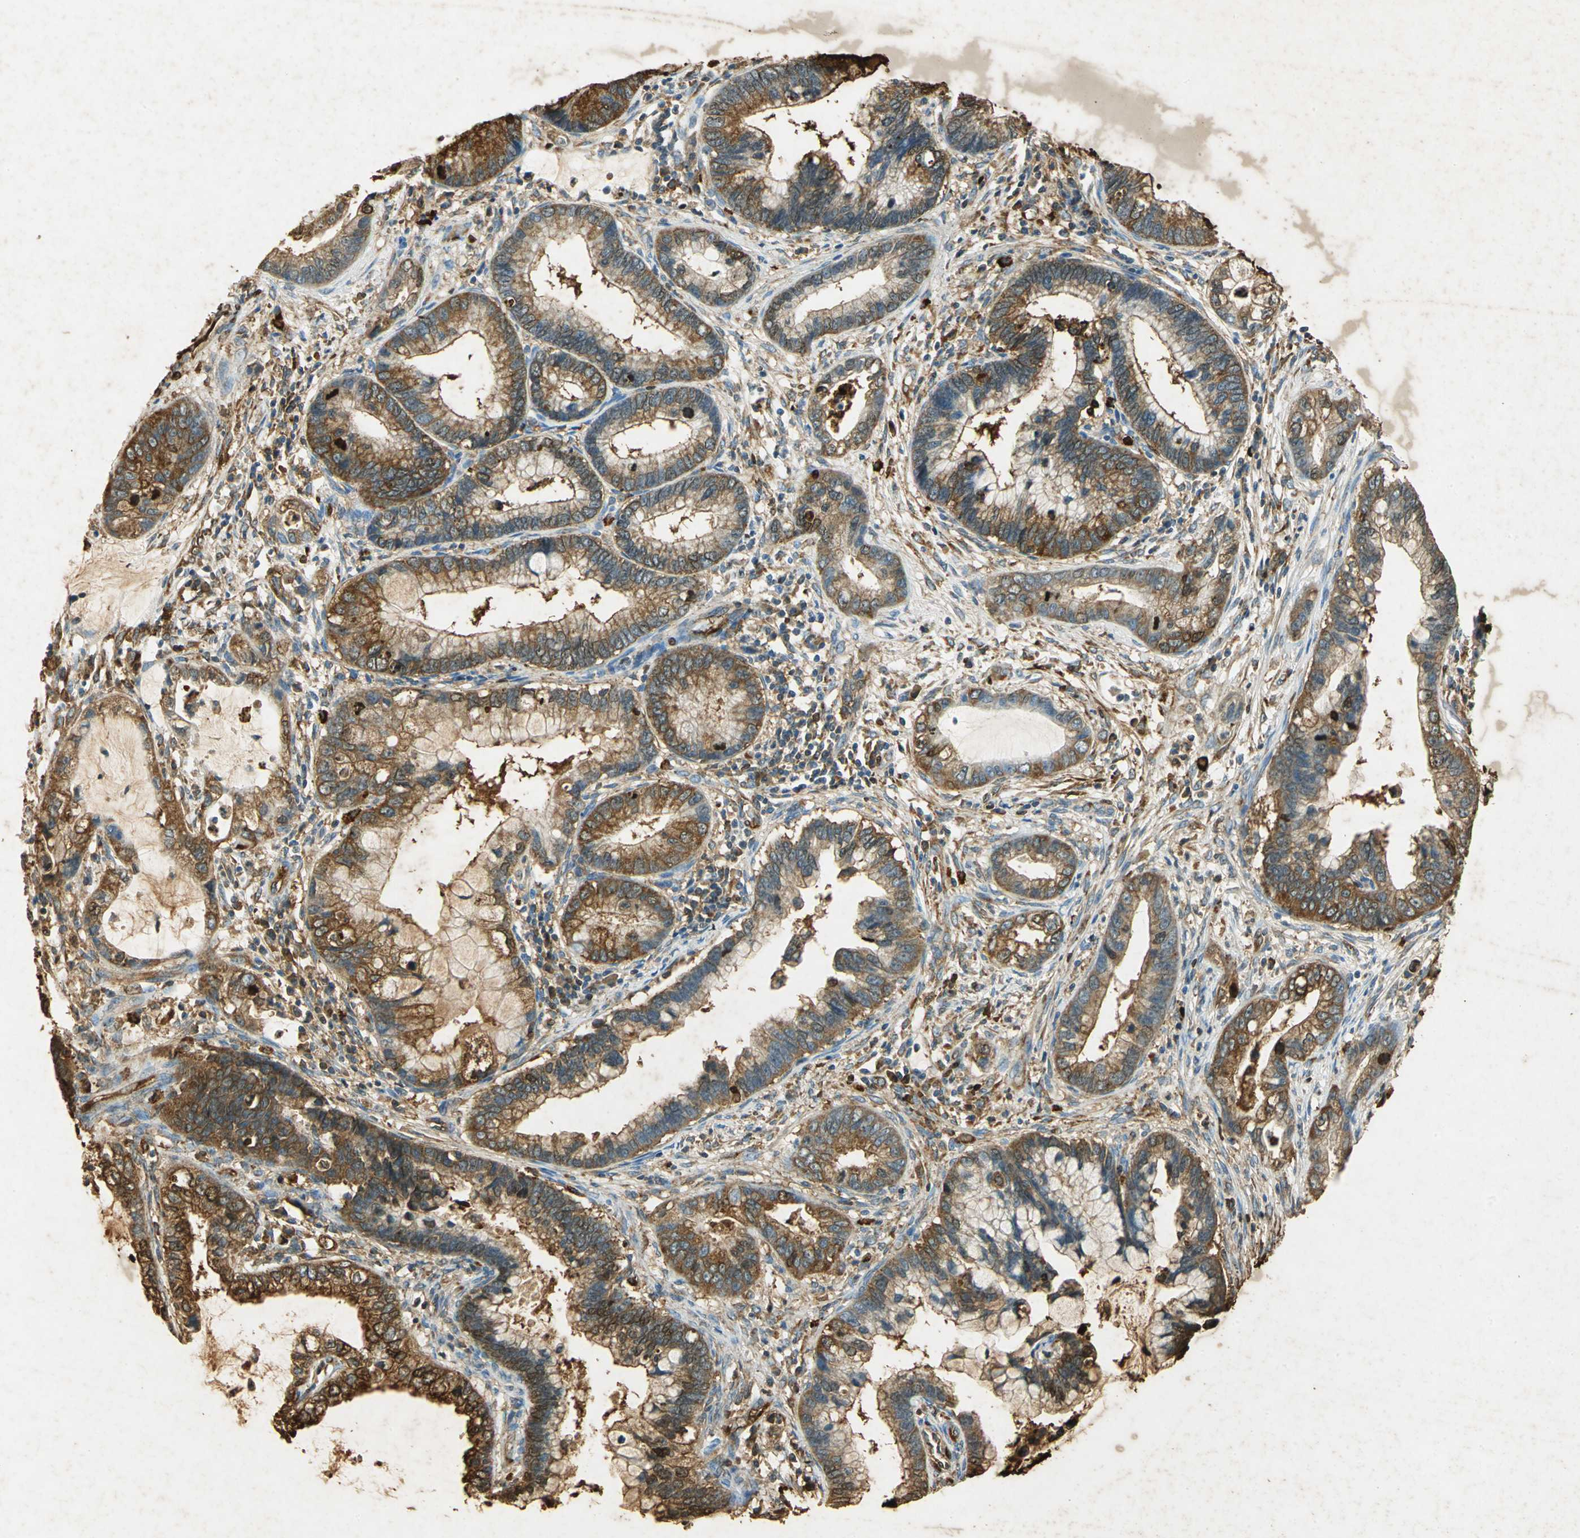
{"staining": {"intensity": "strong", "quantity": ">75%", "location": "cytoplasmic/membranous"}, "tissue": "cervical cancer", "cell_type": "Tumor cells", "image_type": "cancer", "snomed": [{"axis": "morphology", "description": "Adenocarcinoma, NOS"}, {"axis": "topography", "description": "Cervix"}], "caption": "Brown immunohistochemical staining in human cervical cancer shows strong cytoplasmic/membranous expression in about >75% of tumor cells.", "gene": "ANXA4", "patient": {"sex": "female", "age": 44}}